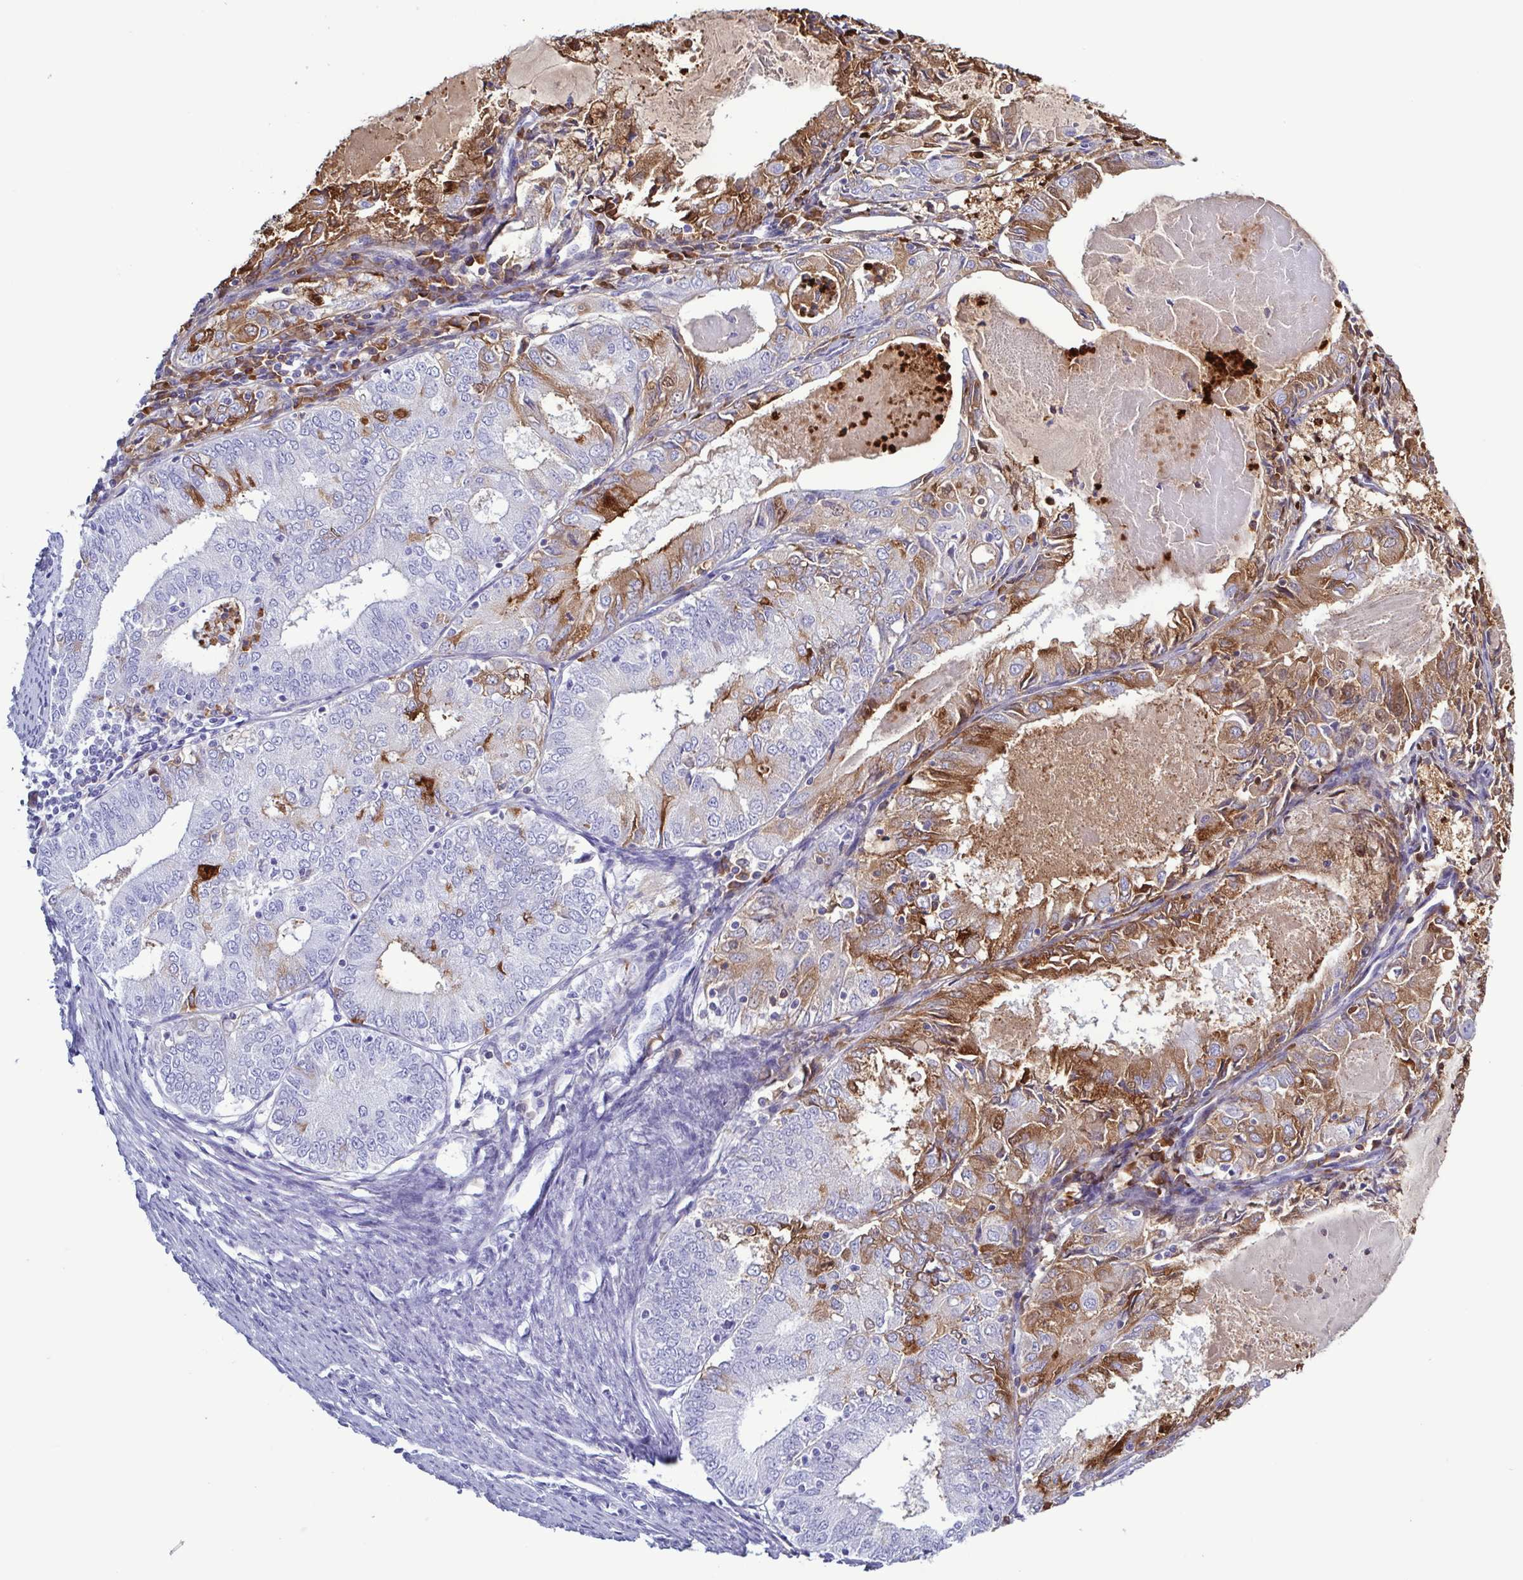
{"staining": {"intensity": "moderate", "quantity": "<25%", "location": "cytoplasmic/membranous,nuclear"}, "tissue": "endometrial cancer", "cell_type": "Tumor cells", "image_type": "cancer", "snomed": [{"axis": "morphology", "description": "Adenocarcinoma, NOS"}, {"axis": "topography", "description": "Endometrium"}], "caption": "High-magnification brightfield microscopy of adenocarcinoma (endometrial) stained with DAB (brown) and counterstained with hematoxylin (blue). tumor cells exhibit moderate cytoplasmic/membranous and nuclear expression is appreciated in approximately<25% of cells. Immunohistochemistry (ihc) stains the protein of interest in brown and the nuclei are stained blue.", "gene": "LTF", "patient": {"sex": "female", "age": 57}}